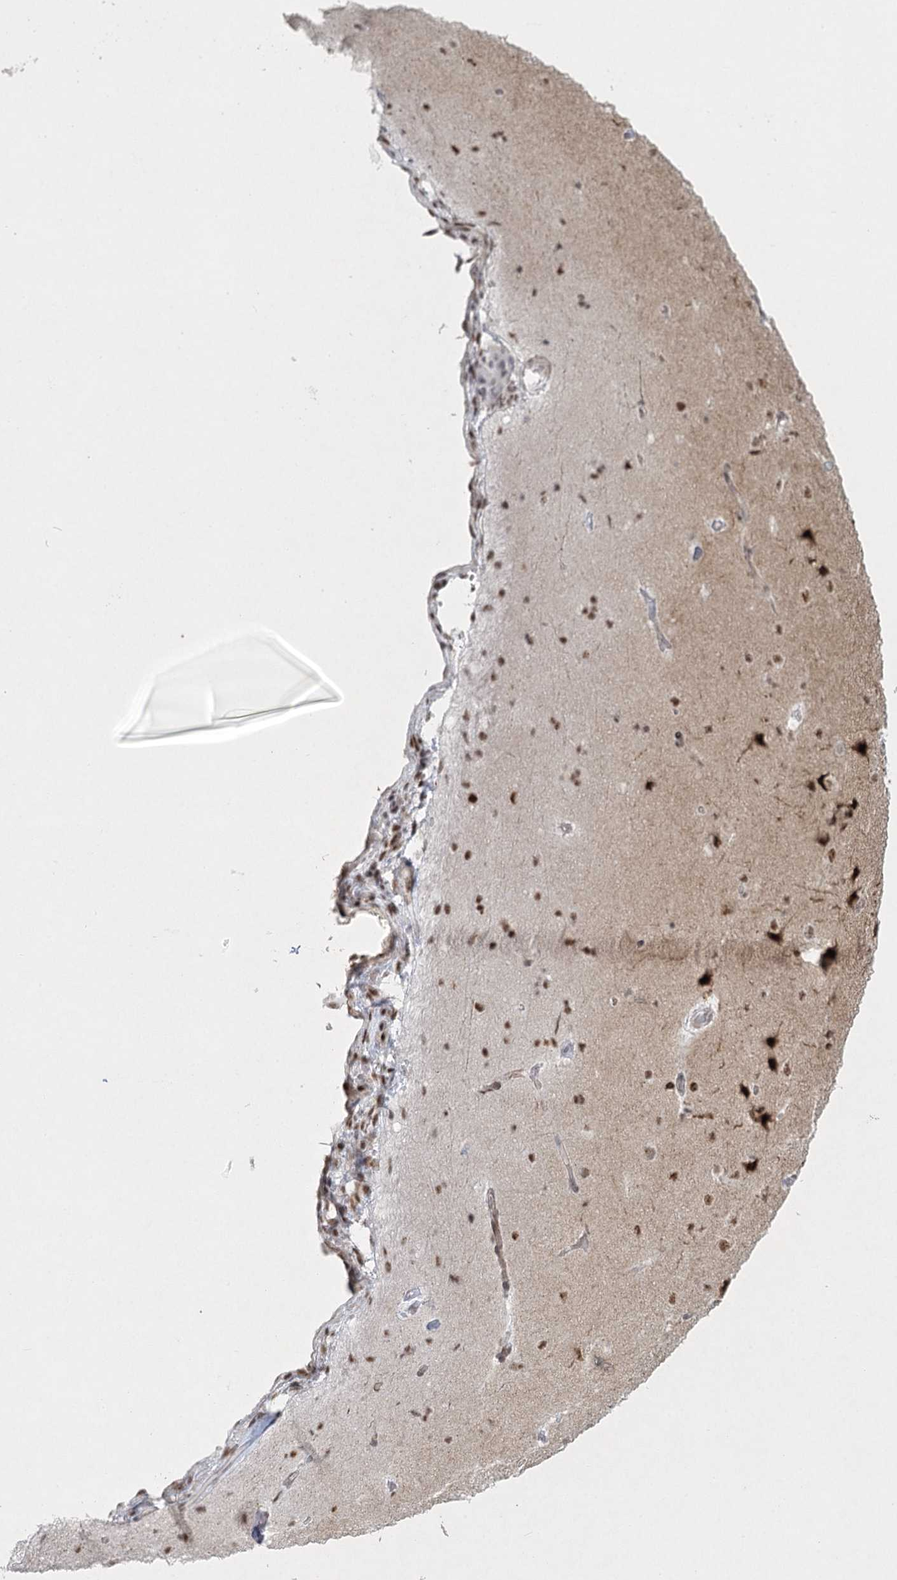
{"staining": {"intensity": "moderate", "quantity": "25%-75%", "location": "nuclear"}, "tissue": "cerebral cortex", "cell_type": "Endothelial cells", "image_type": "normal", "snomed": [{"axis": "morphology", "description": "Normal tissue, NOS"}, {"axis": "topography", "description": "Cerebral cortex"}], "caption": "Protein staining by IHC reveals moderate nuclear staining in approximately 25%-75% of endothelial cells in normal cerebral cortex.", "gene": "U2SURP", "patient": {"sex": "male", "age": 62}}